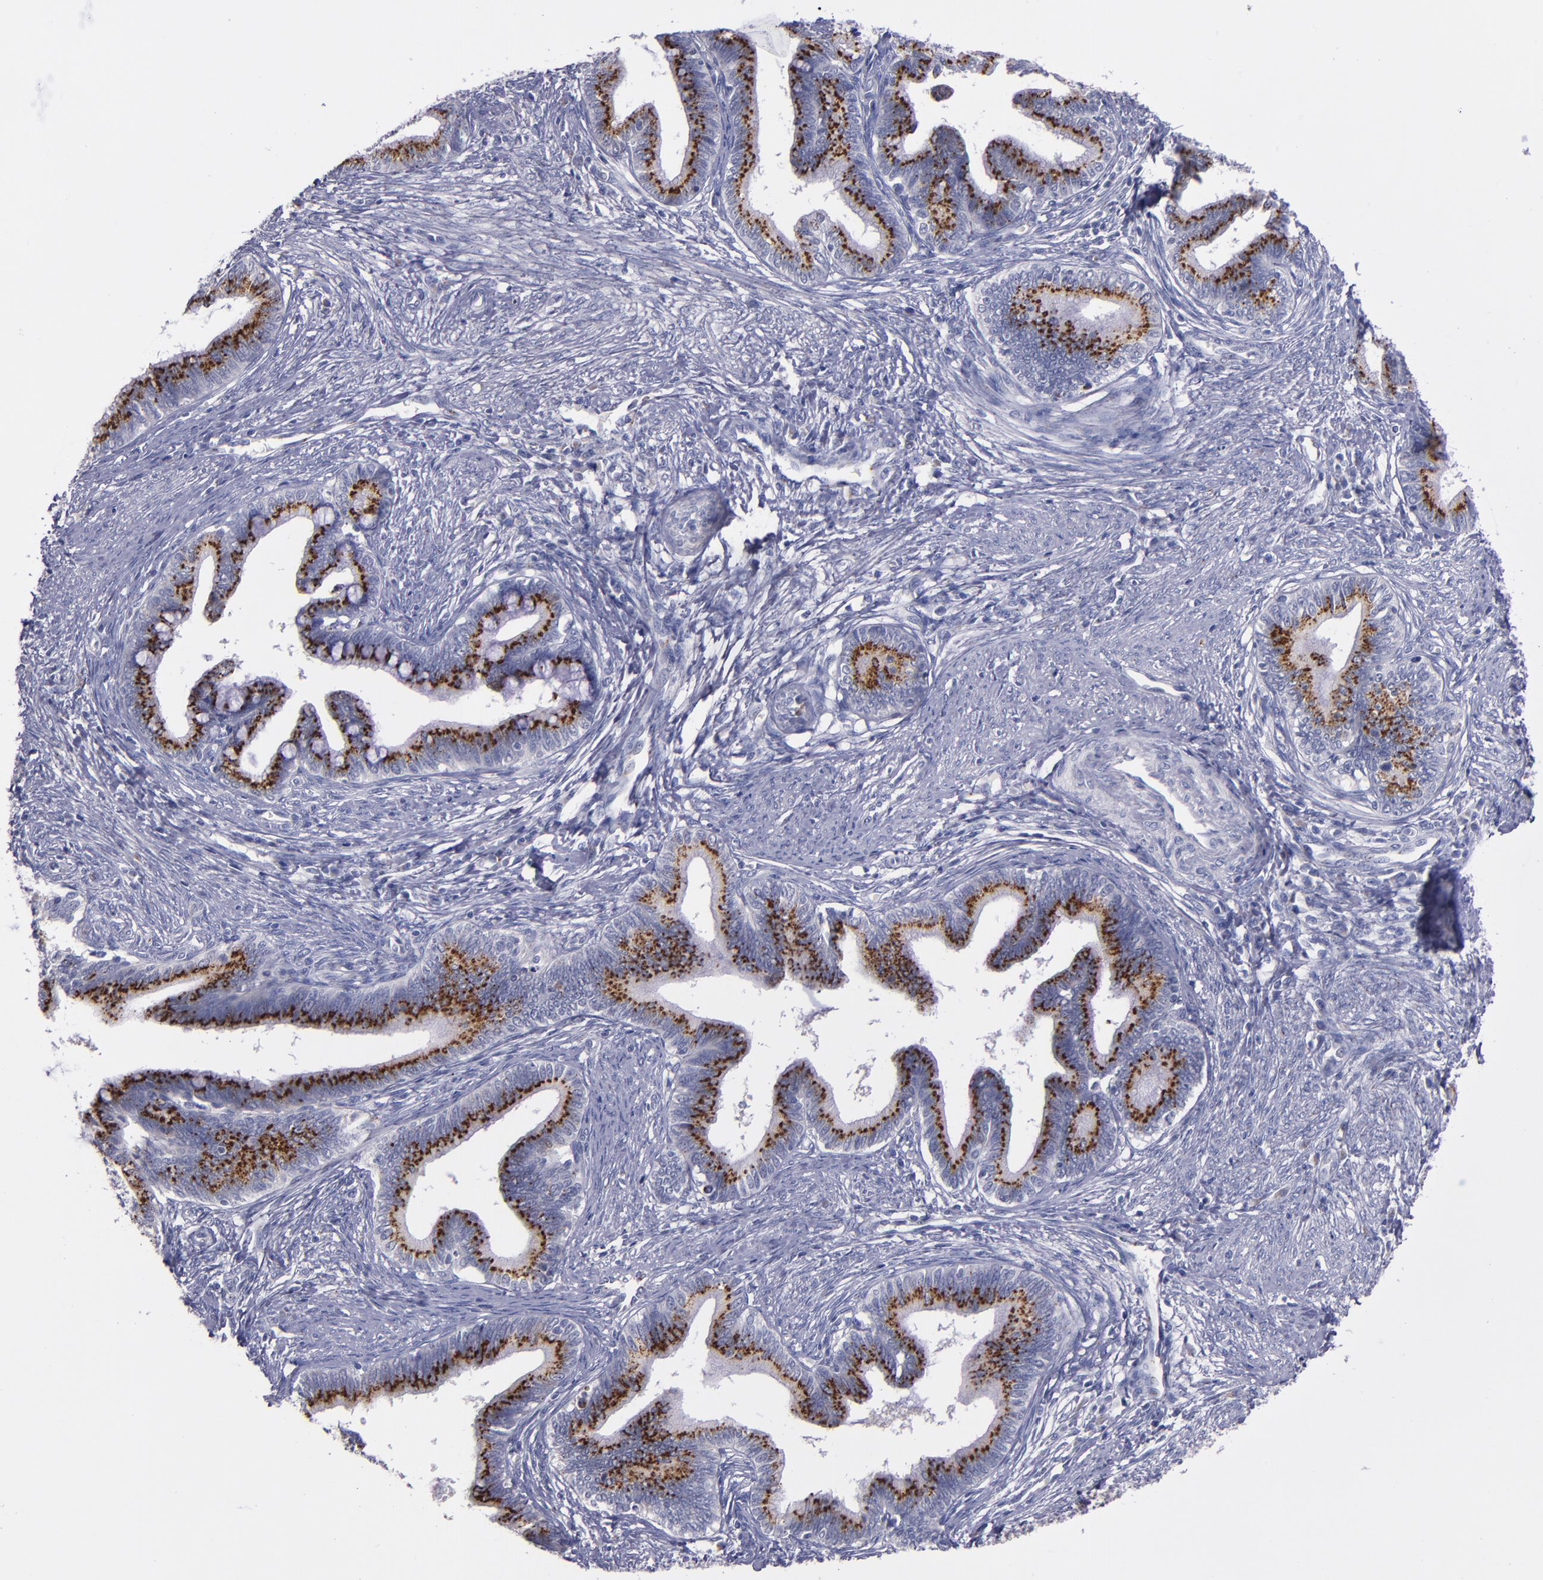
{"staining": {"intensity": "strong", "quantity": ">75%", "location": "cytoplasmic/membranous"}, "tissue": "cervical cancer", "cell_type": "Tumor cells", "image_type": "cancer", "snomed": [{"axis": "morphology", "description": "Adenocarcinoma, NOS"}, {"axis": "topography", "description": "Cervix"}], "caption": "Brown immunohistochemical staining in adenocarcinoma (cervical) reveals strong cytoplasmic/membranous expression in approximately >75% of tumor cells. The protein of interest is stained brown, and the nuclei are stained in blue (DAB IHC with brightfield microscopy, high magnification).", "gene": "RAB41", "patient": {"sex": "female", "age": 36}}